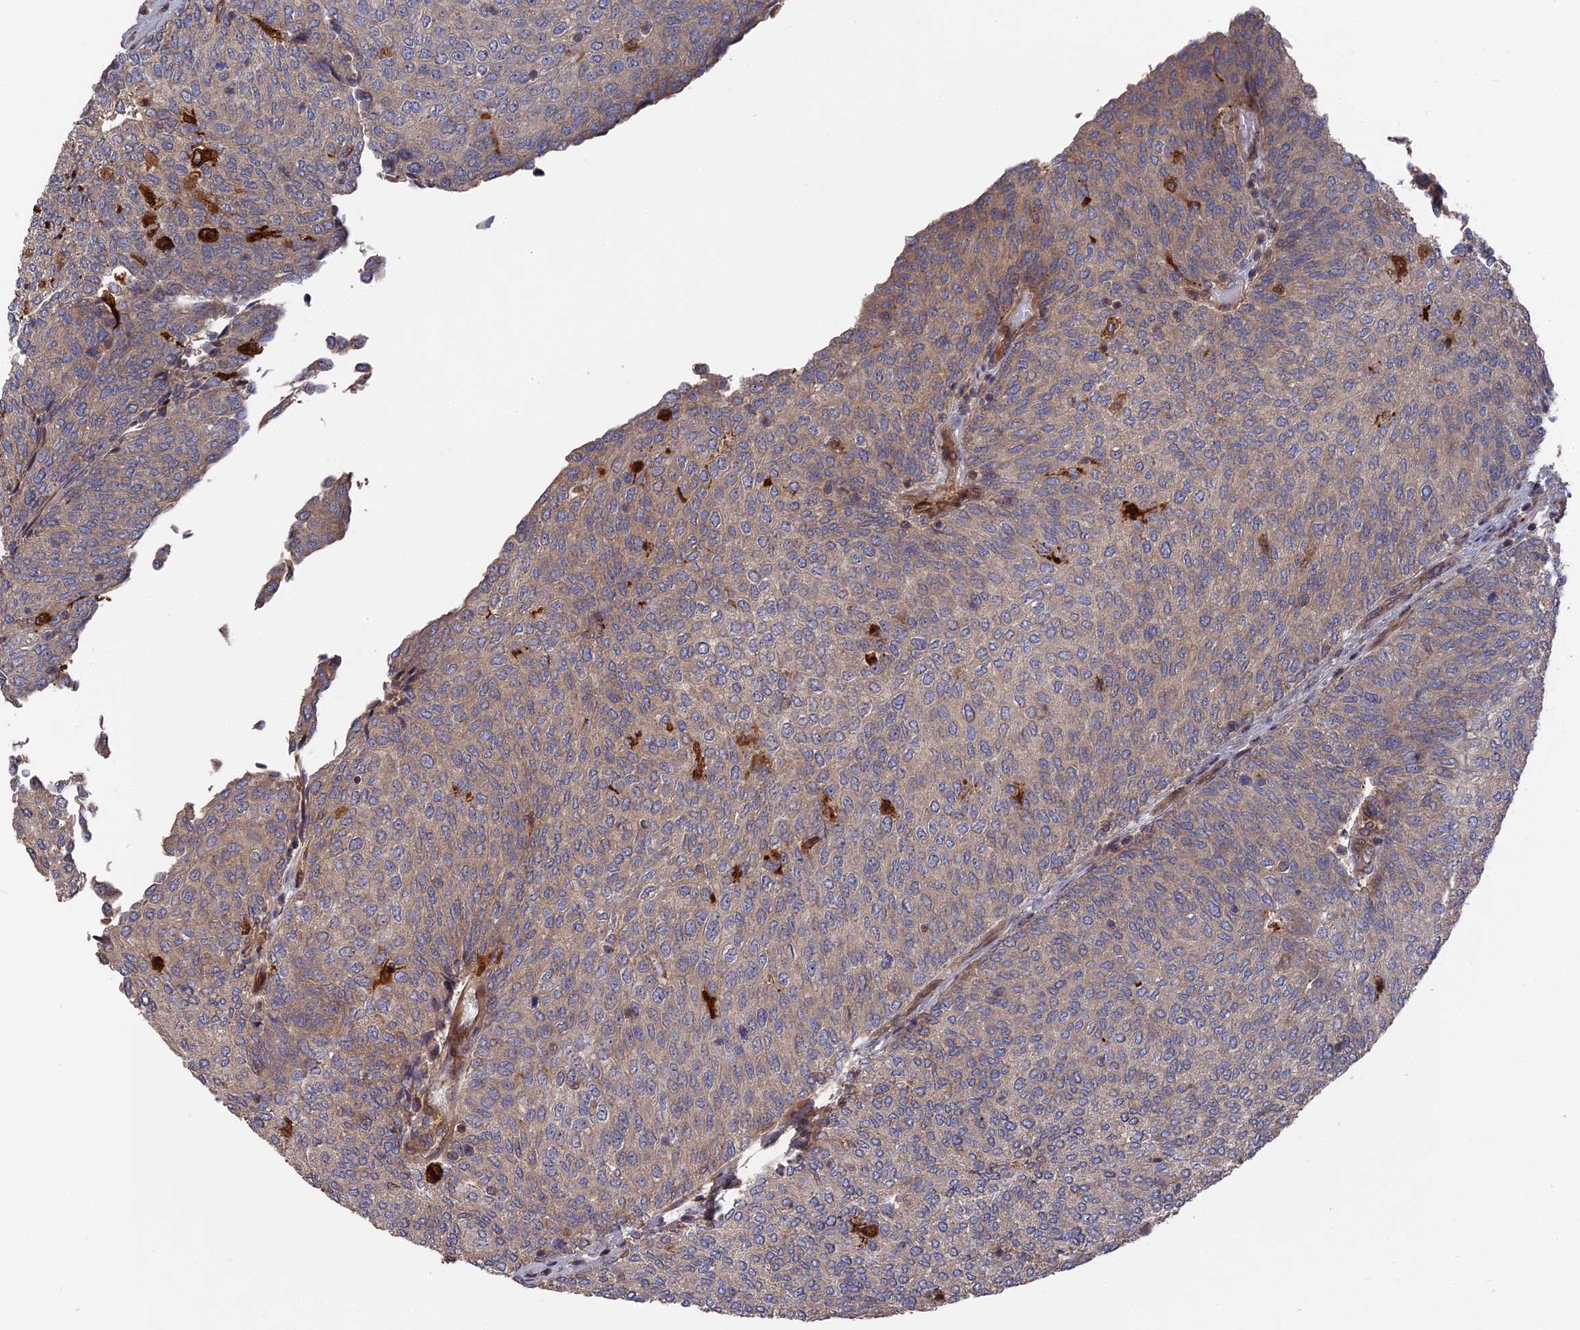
{"staining": {"intensity": "weak", "quantity": "25%-75%", "location": "cytoplasmic/membranous"}, "tissue": "urothelial cancer", "cell_type": "Tumor cells", "image_type": "cancer", "snomed": [{"axis": "morphology", "description": "Urothelial carcinoma, Low grade"}, {"axis": "topography", "description": "Urinary bladder"}], "caption": "Protein expression analysis of human urothelial cancer reveals weak cytoplasmic/membranous positivity in approximately 25%-75% of tumor cells.", "gene": "DEF8", "patient": {"sex": "female", "age": 79}}